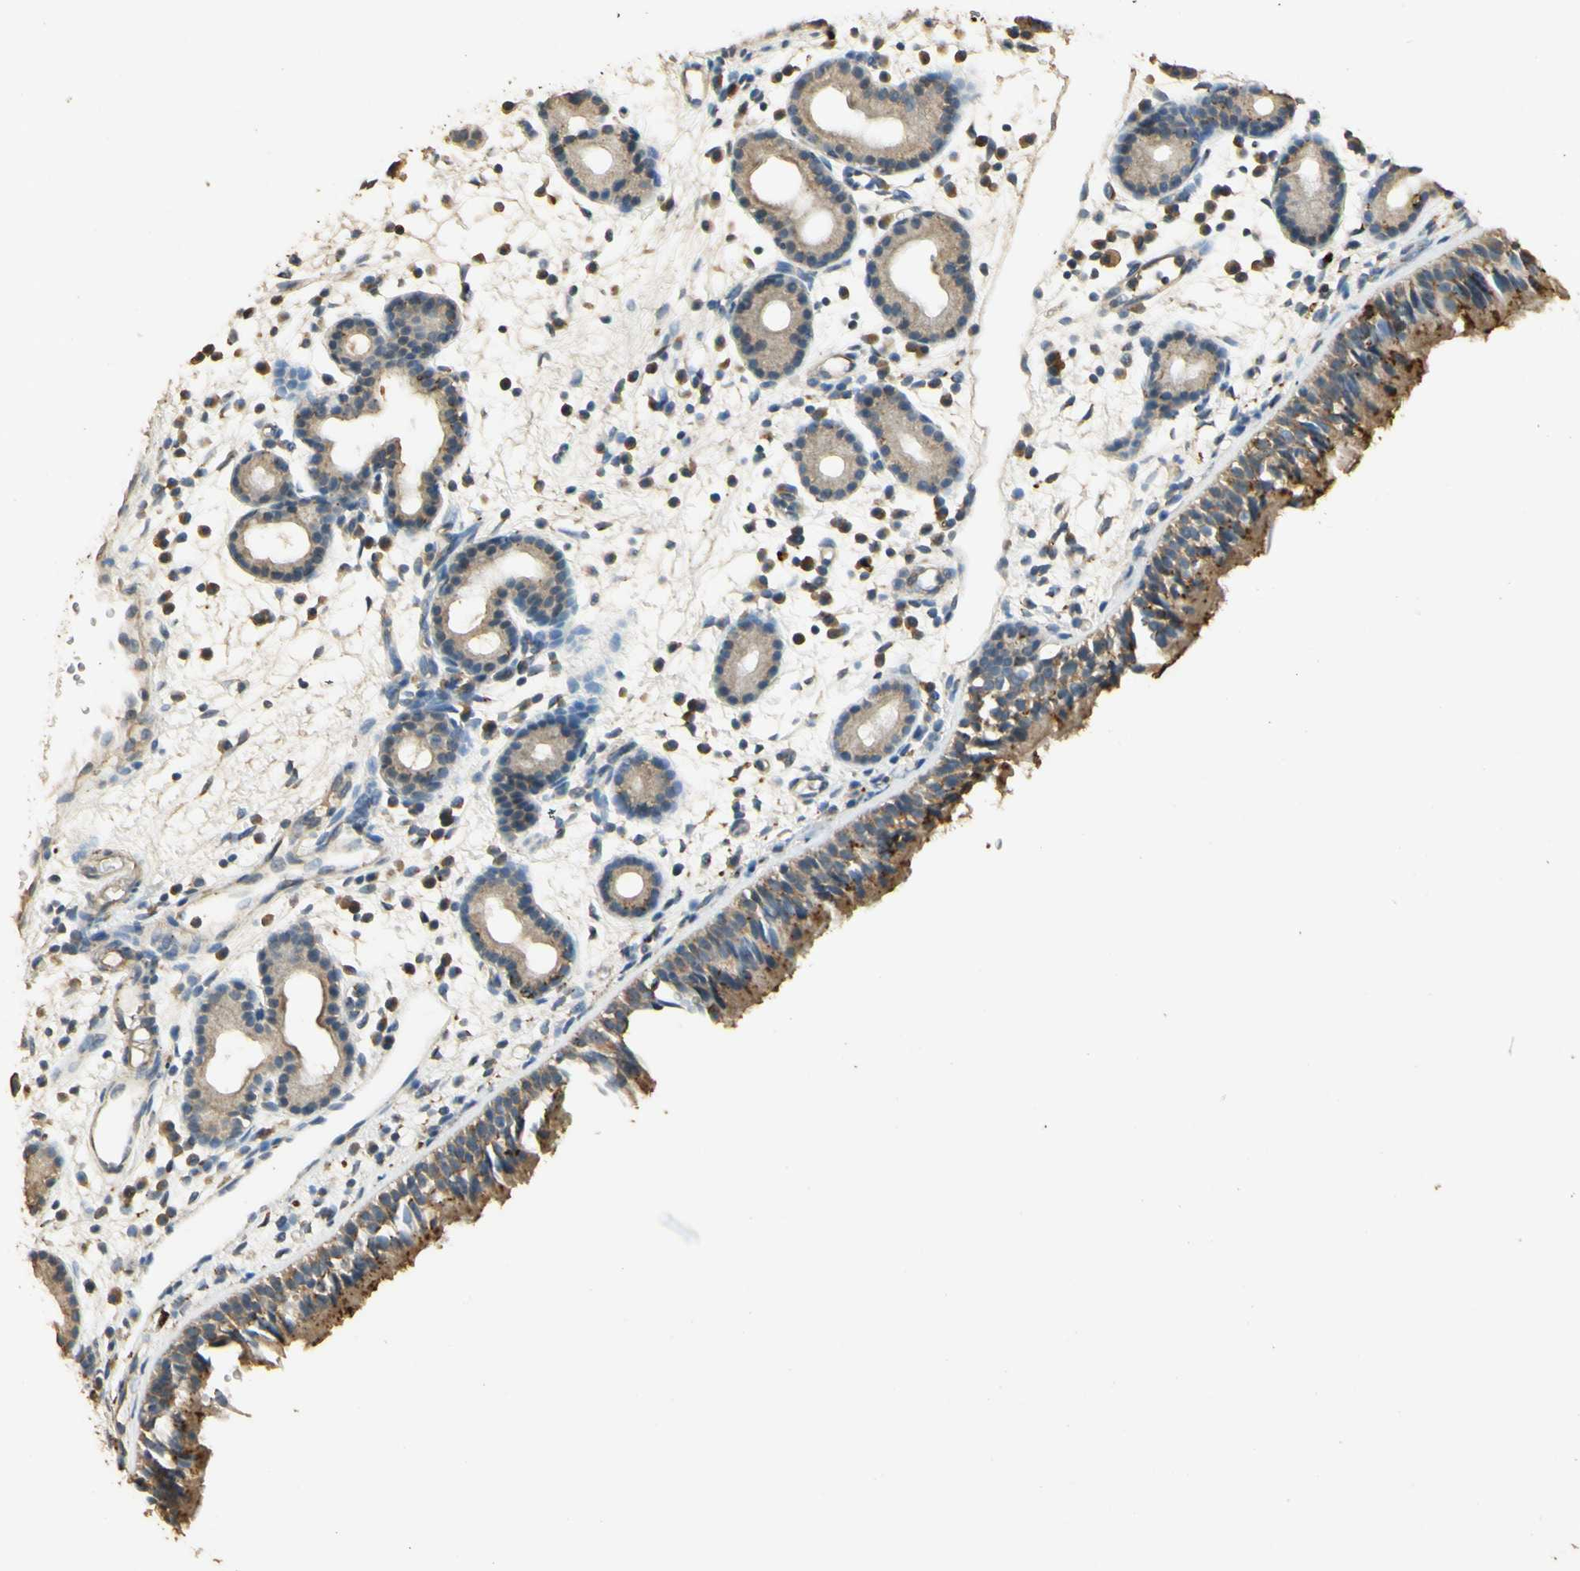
{"staining": {"intensity": "moderate", "quantity": ">75%", "location": "cytoplasmic/membranous"}, "tissue": "nasopharynx", "cell_type": "Respiratory epithelial cells", "image_type": "normal", "snomed": [{"axis": "morphology", "description": "Normal tissue, NOS"}, {"axis": "morphology", "description": "Inflammation, NOS"}, {"axis": "topography", "description": "Nasopharynx"}], "caption": "Nasopharynx stained with DAB IHC demonstrates medium levels of moderate cytoplasmic/membranous expression in approximately >75% of respiratory epithelial cells.", "gene": "ARHGEF17", "patient": {"sex": "female", "age": 55}}